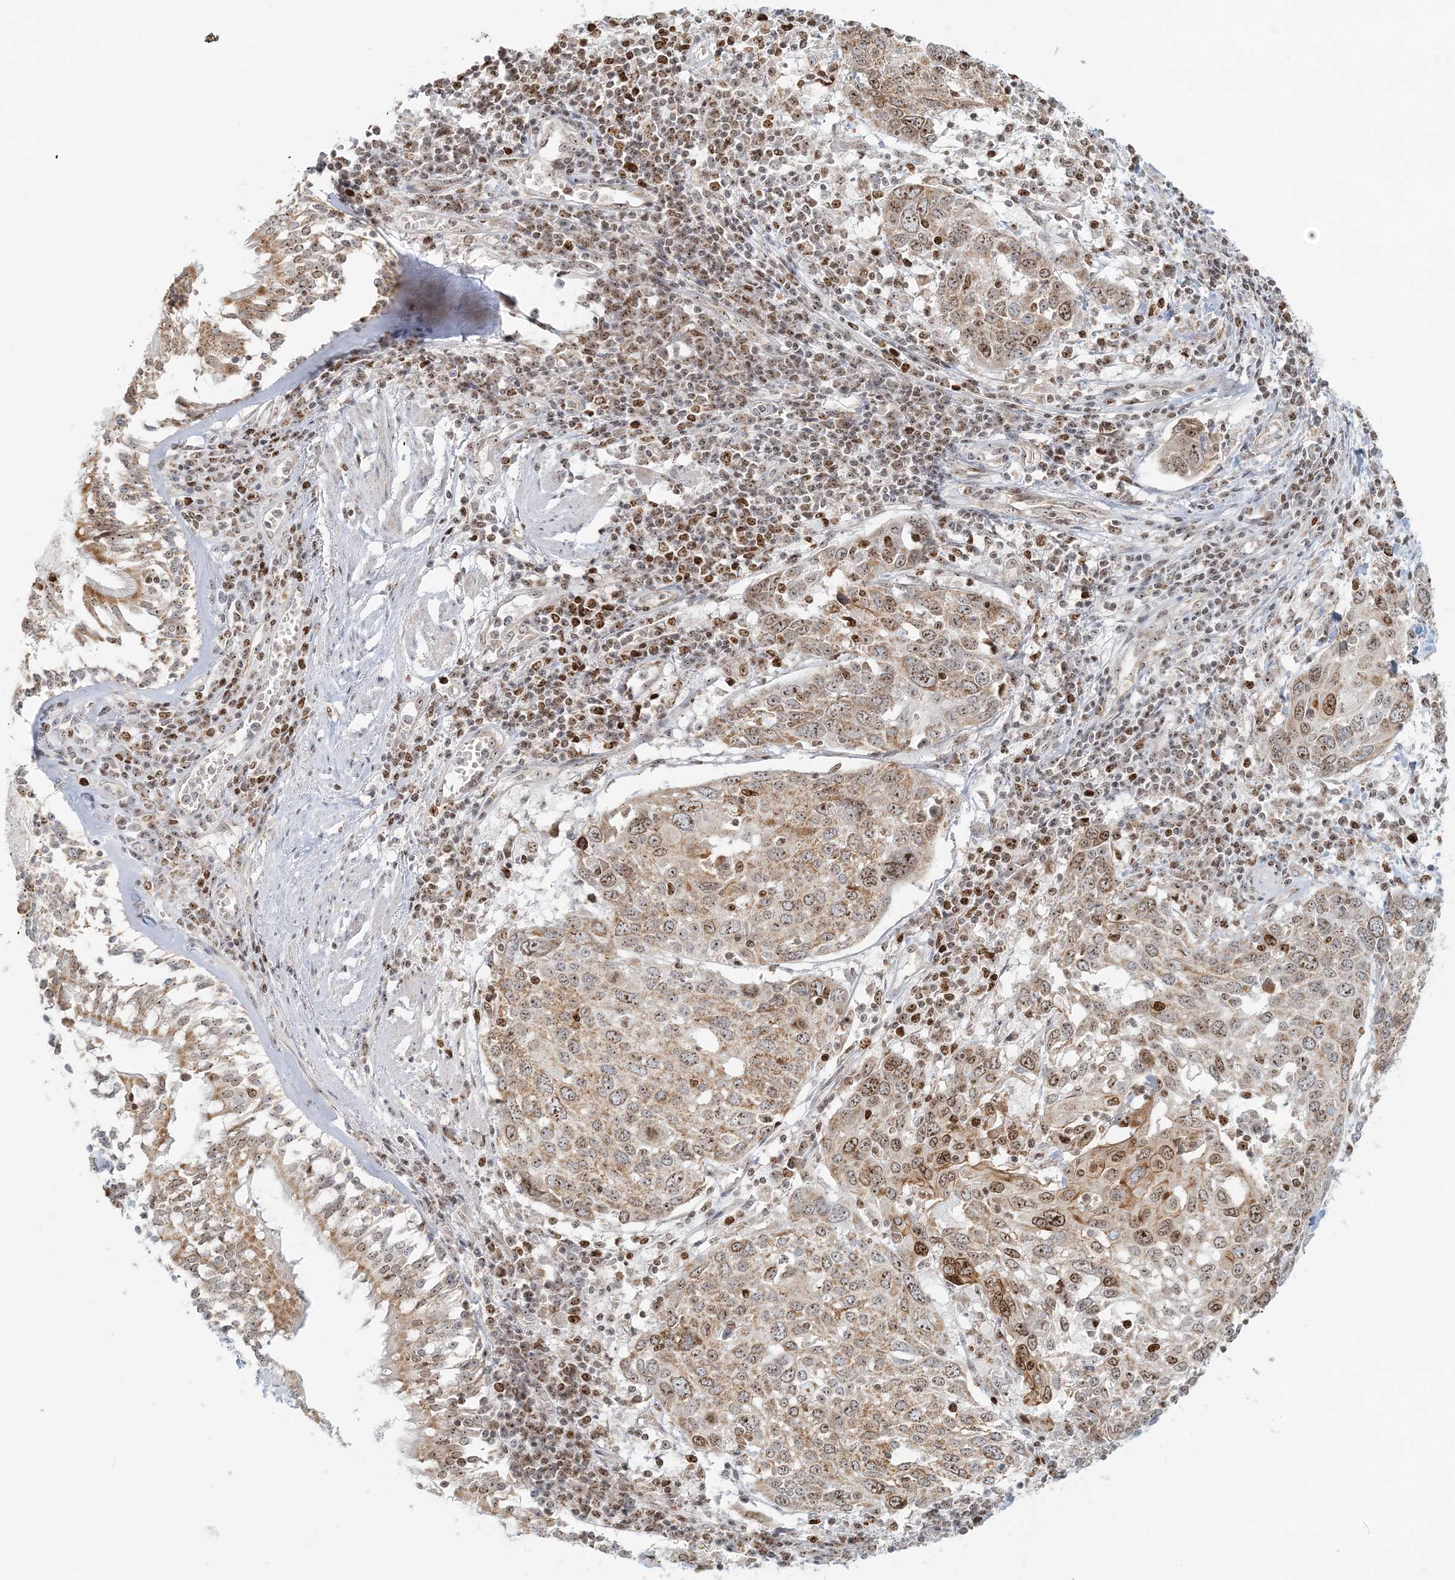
{"staining": {"intensity": "moderate", "quantity": ">75%", "location": "nuclear"}, "tissue": "lung cancer", "cell_type": "Tumor cells", "image_type": "cancer", "snomed": [{"axis": "morphology", "description": "Squamous cell carcinoma, NOS"}, {"axis": "topography", "description": "Lung"}], "caption": "Lung cancer stained with a brown dye exhibits moderate nuclear positive staining in approximately >75% of tumor cells.", "gene": "UBE2F", "patient": {"sex": "male", "age": 65}}